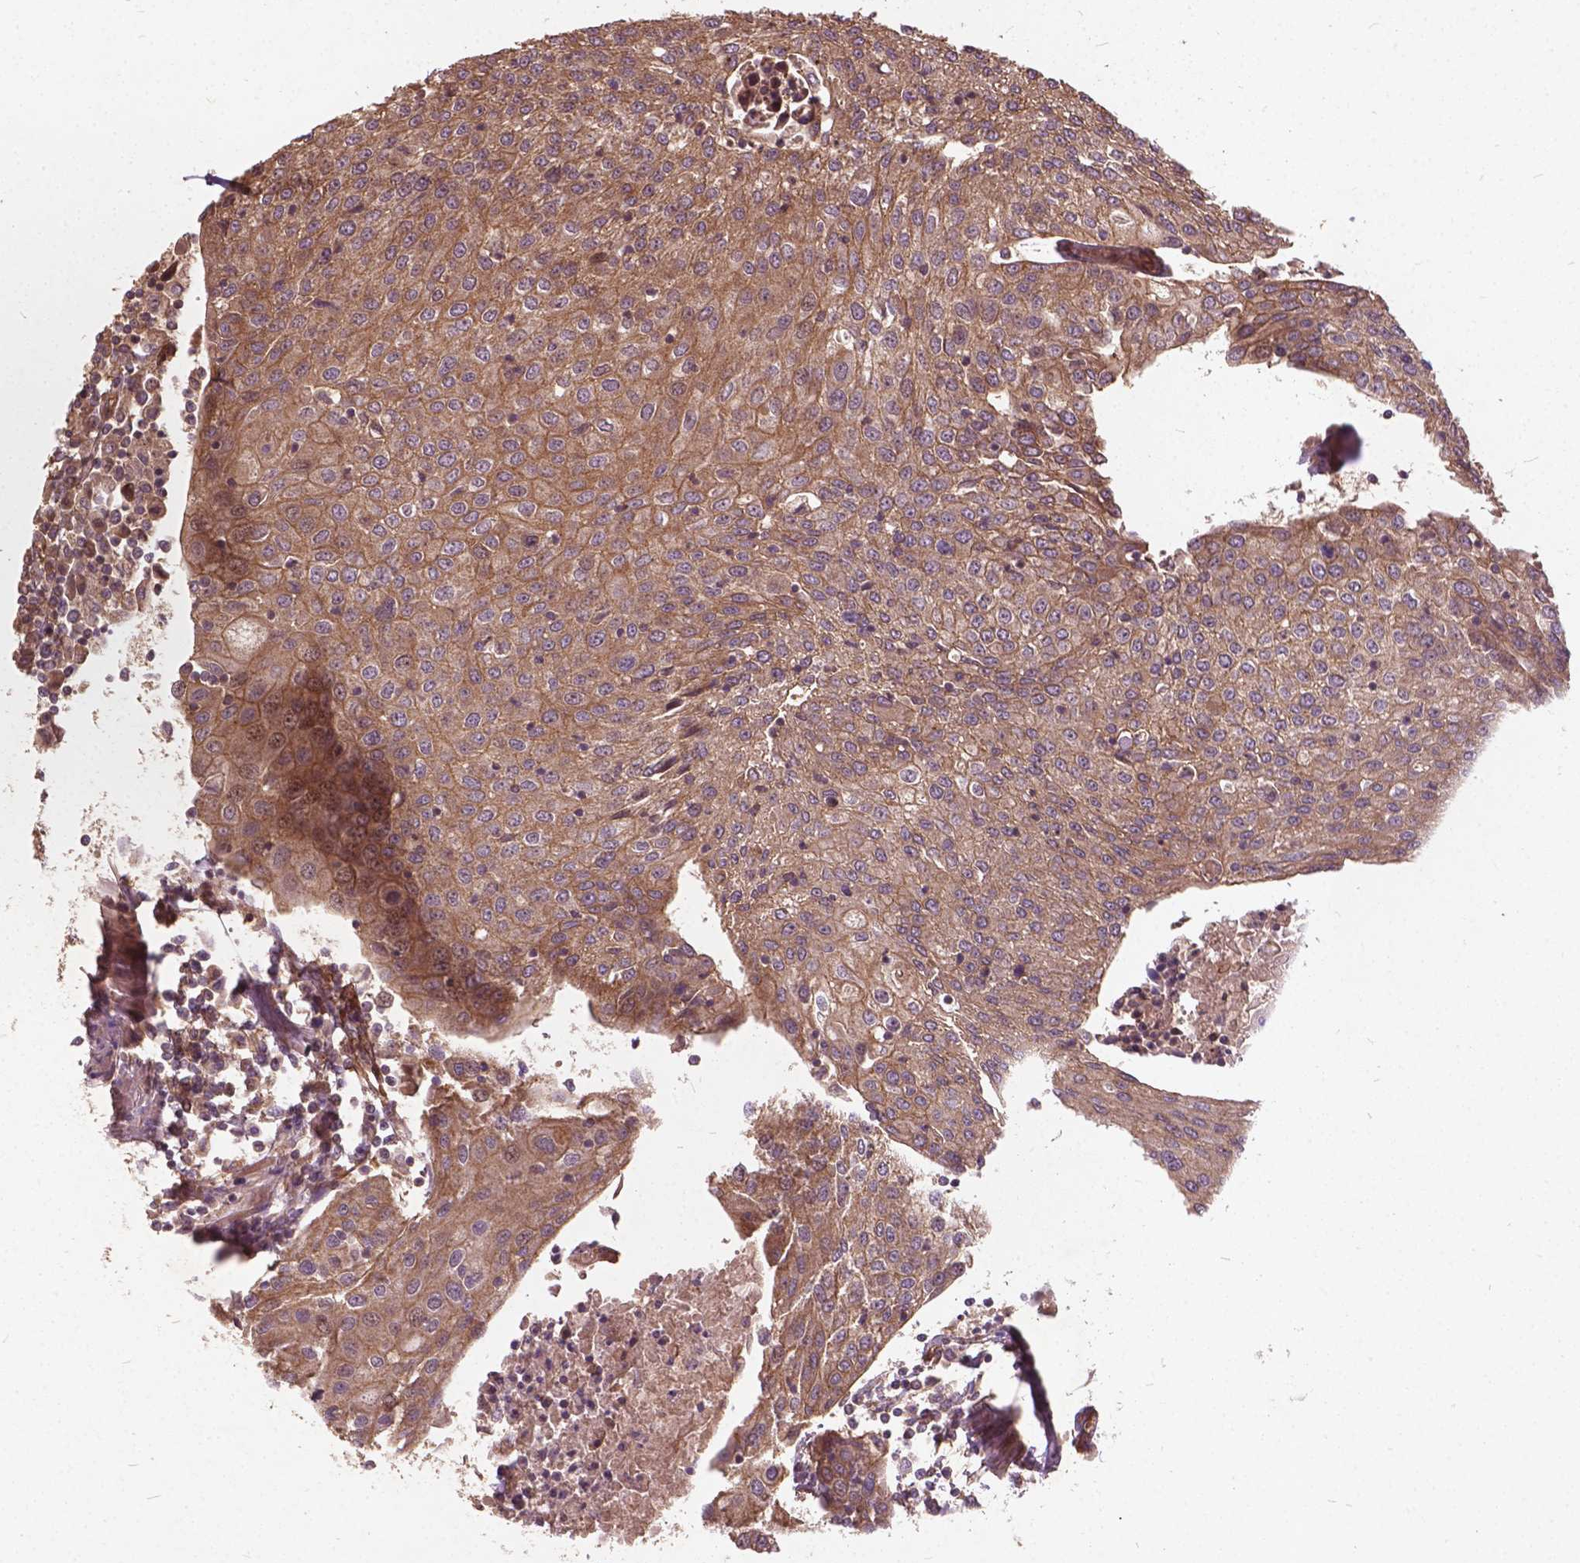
{"staining": {"intensity": "moderate", "quantity": ">75%", "location": "cytoplasmic/membranous"}, "tissue": "urothelial cancer", "cell_type": "Tumor cells", "image_type": "cancer", "snomed": [{"axis": "morphology", "description": "Urothelial carcinoma, High grade"}, {"axis": "topography", "description": "Urinary bladder"}], "caption": "A micrograph of high-grade urothelial carcinoma stained for a protein demonstrates moderate cytoplasmic/membranous brown staining in tumor cells.", "gene": "UBXN2A", "patient": {"sex": "female", "age": 85}}